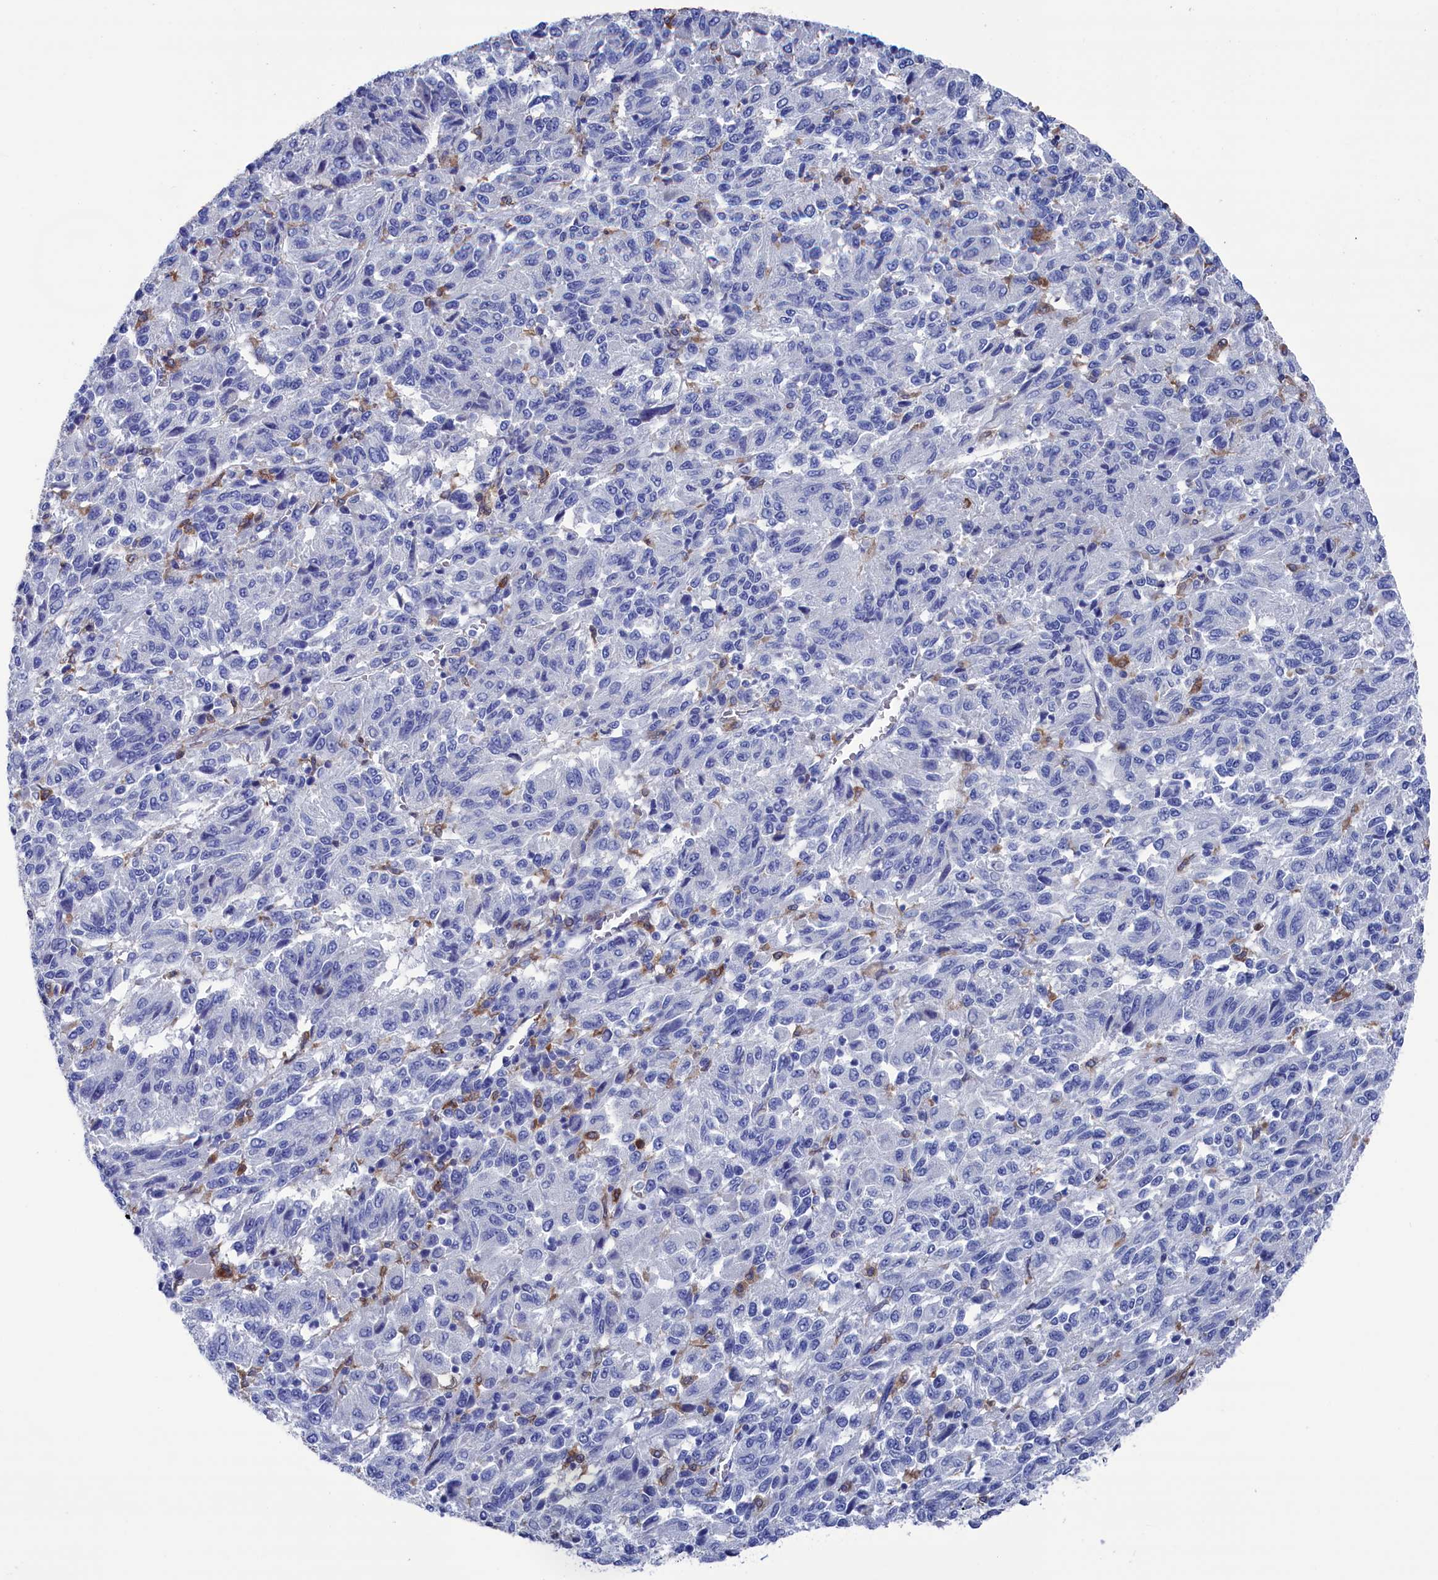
{"staining": {"intensity": "negative", "quantity": "none", "location": "none"}, "tissue": "melanoma", "cell_type": "Tumor cells", "image_type": "cancer", "snomed": [{"axis": "morphology", "description": "Malignant melanoma, Metastatic site"}, {"axis": "topography", "description": "Lung"}], "caption": "Malignant melanoma (metastatic site) stained for a protein using IHC reveals no positivity tumor cells.", "gene": "TYROBP", "patient": {"sex": "male", "age": 64}}